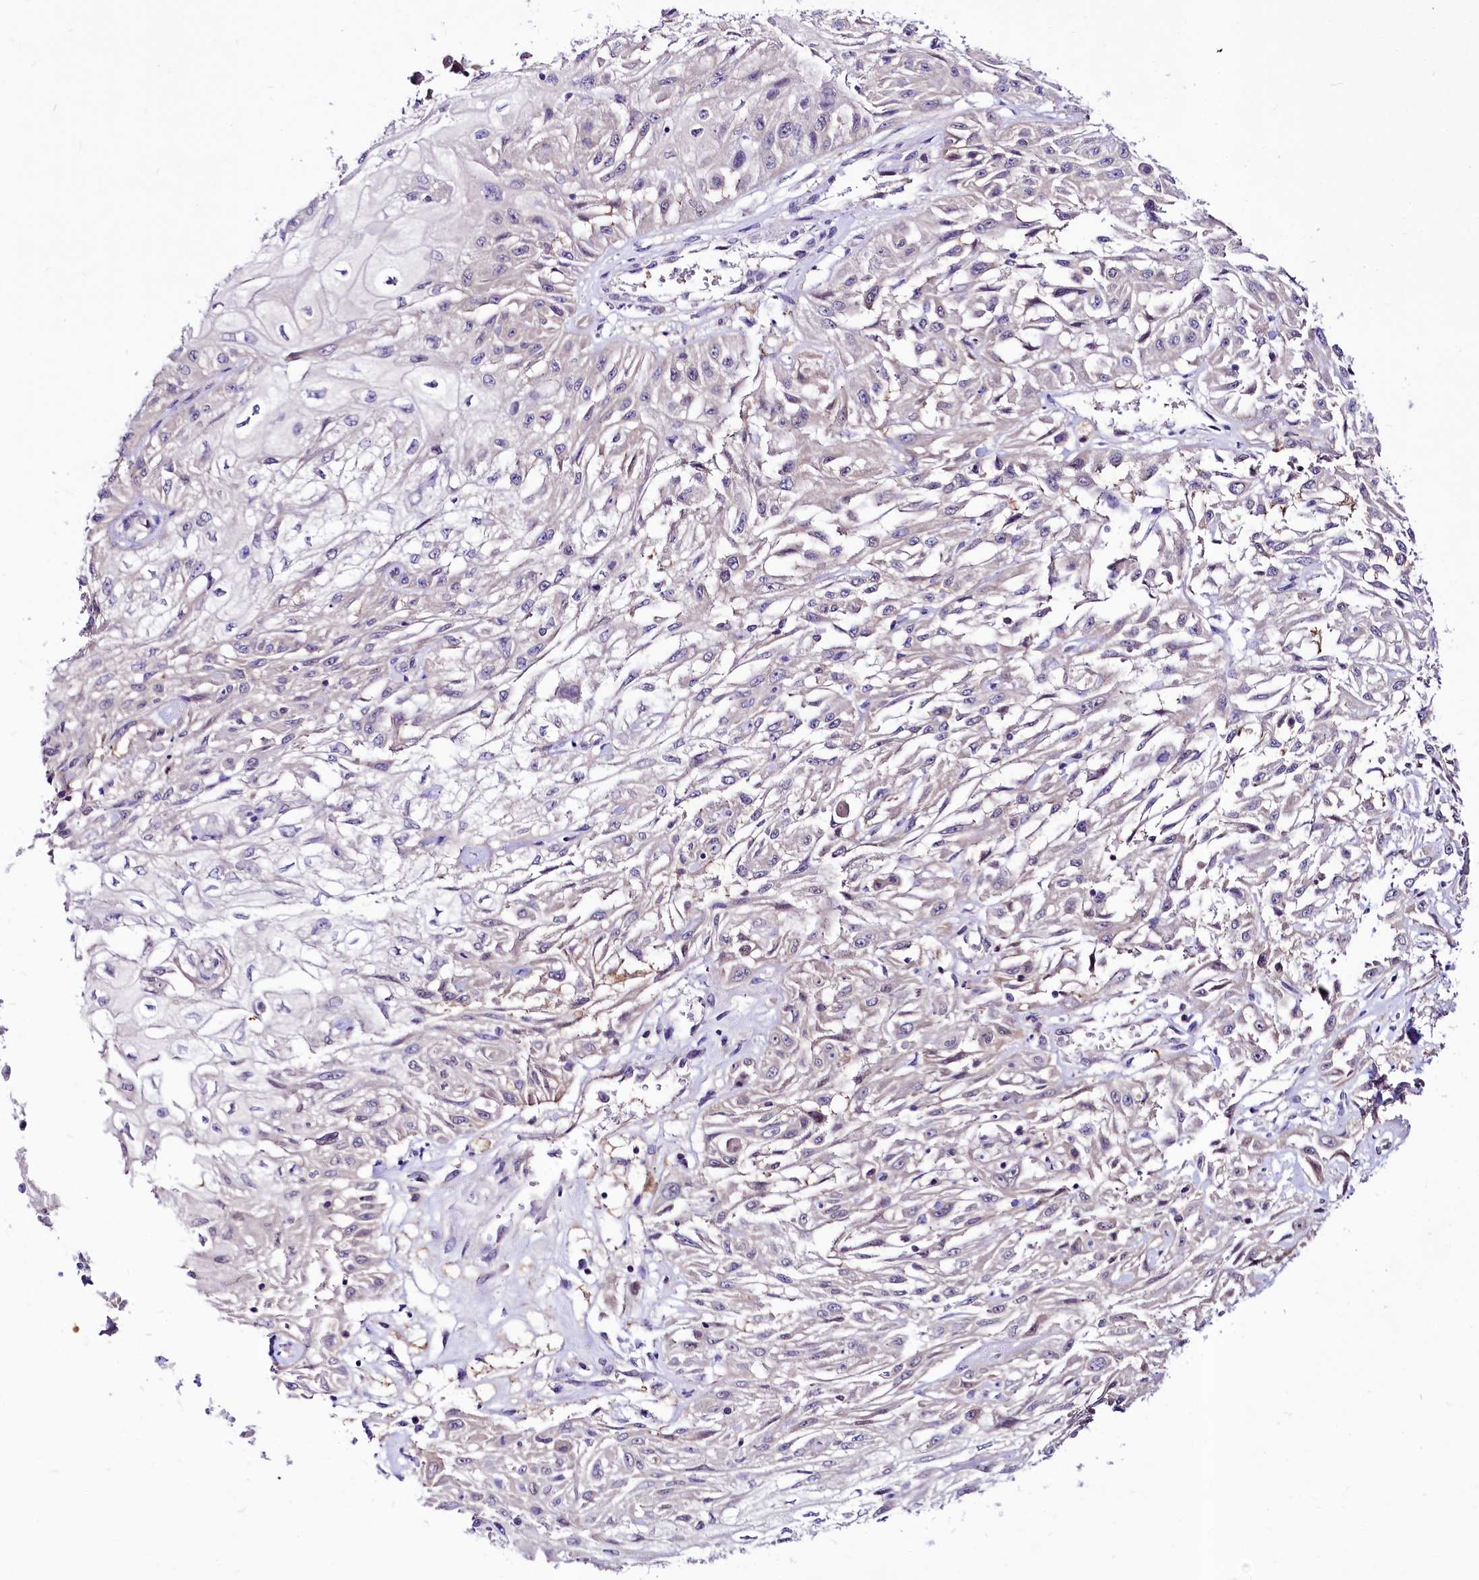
{"staining": {"intensity": "negative", "quantity": "none", "location": "none"}, "tissue": "skin cancer", "cell_type": "Tumor cells", "image_type": "cancer", "snomed": [{"axis": "morphology", "description": "Squamous cell carcinoma, NOS"}, {"axis": "morphology", "description": "Squamous cell carcinoma, metastatic, NOS"}, {"axis": "topography", "description": "Skin"}, {"axis": "topography", "description": "Lymph node"}], "caption": "A histopathology image of skin cancer stained for a protein shows no brown staining in tumor cells. (Stains: DAB immunohistochemistry with hematoxylin counter stain, Microscopy: brightfield microscopy at high magnification).", "gene": "ABHD5", "patient": {"sex": "male", "age": 75}}